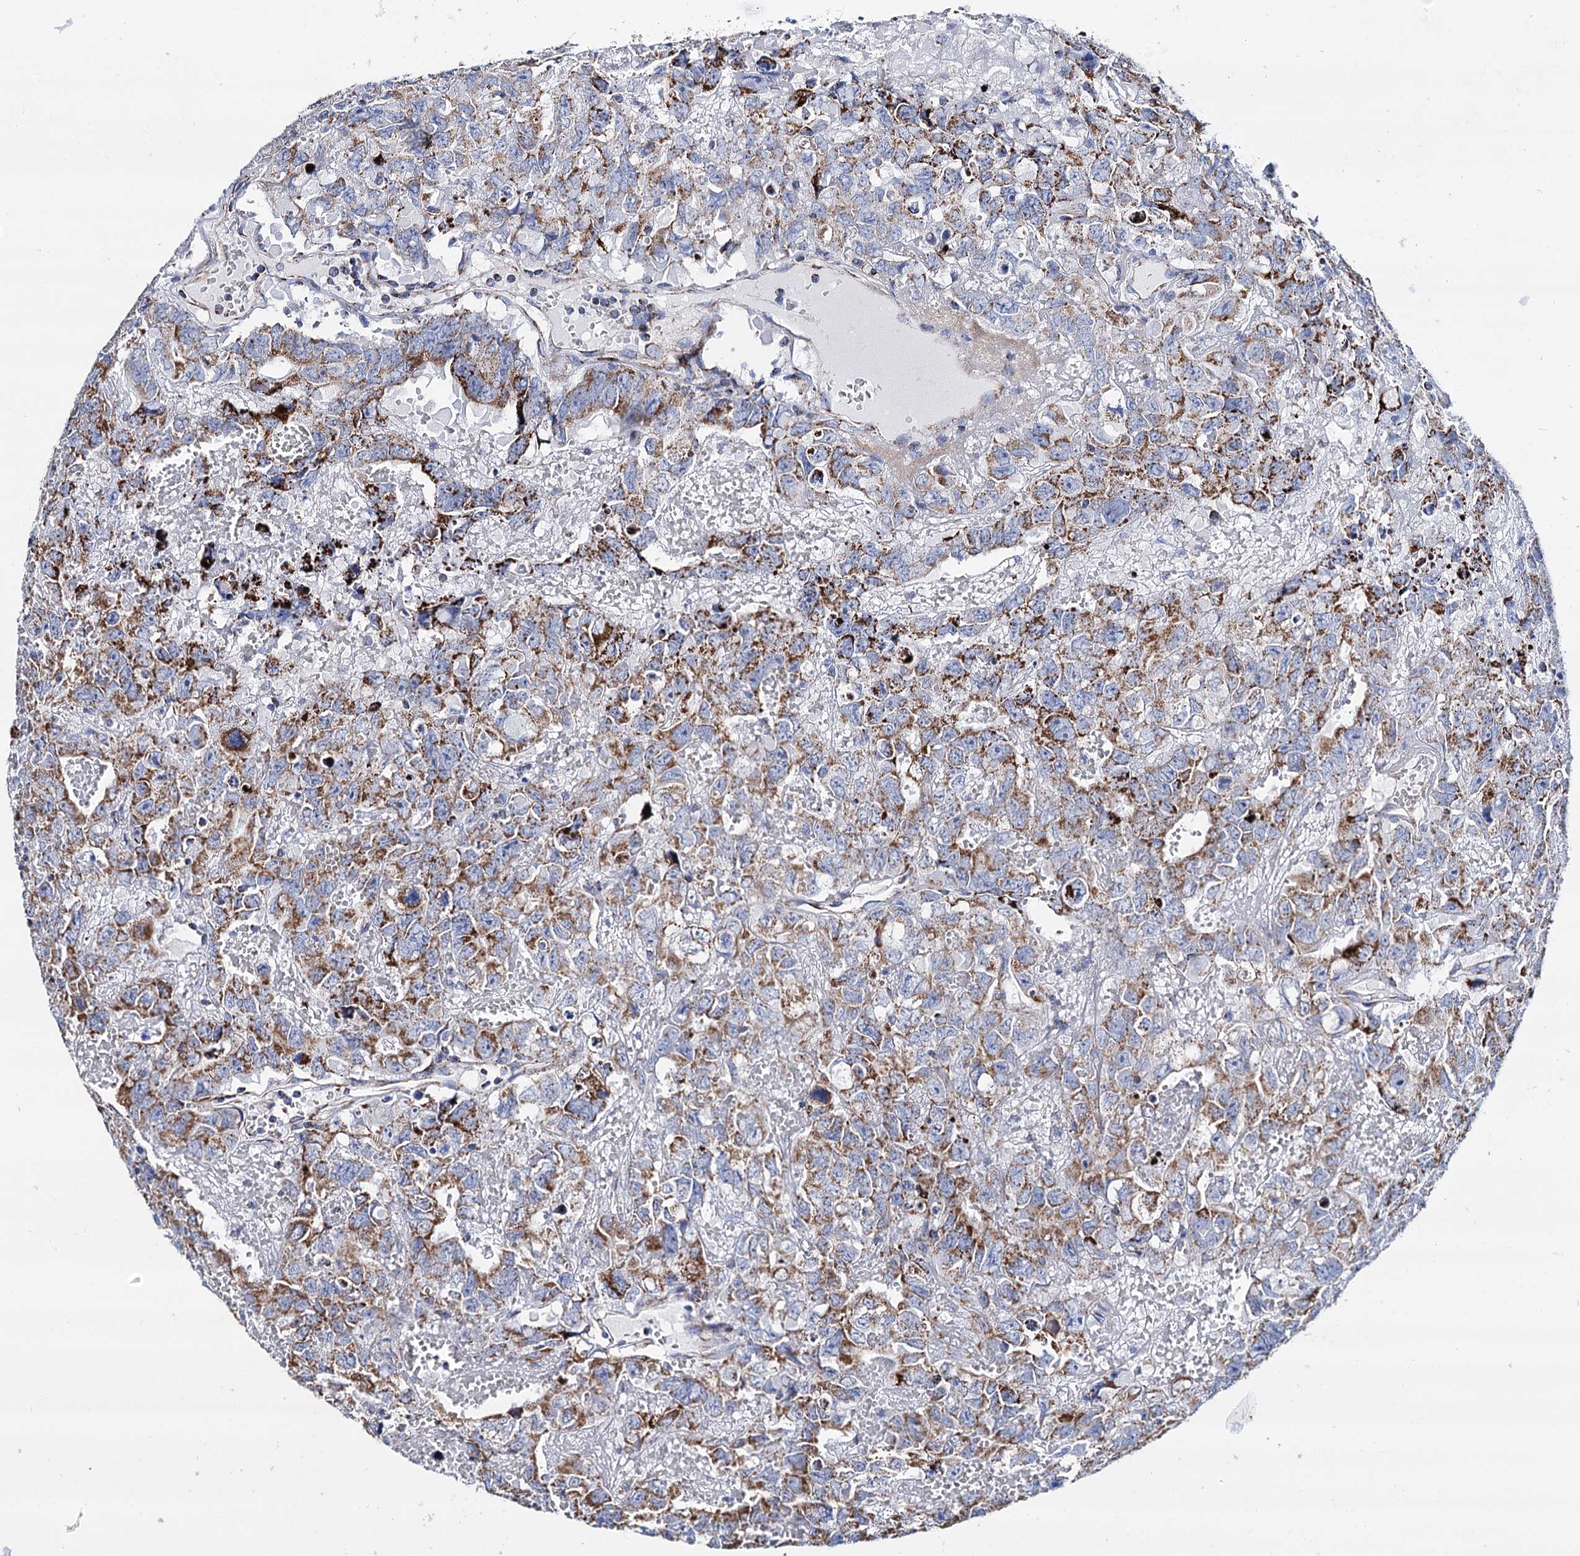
{"staining": {"intensity": "moderate", "quantity": ">75%", "location": "cytoplasmic/membranous"}, "tissue": "testis cancer", "cell_type": "Tumor cells", "image_type": "cancer", "snomed": [{"axis": "morphology", "description": "Carcinoma, Embryonal, NOS"}, {"axis": "topography", "description": "Testis"}], "caption": "Moderate cytoplasmic/membranous staining for a protein is identified in about >75% of tumor cells of testis embryonal carcinoma using immunohistochemistry (IHC).", "gene": "UBASH3B", "patient": {"sex": "male", "age": 45}}